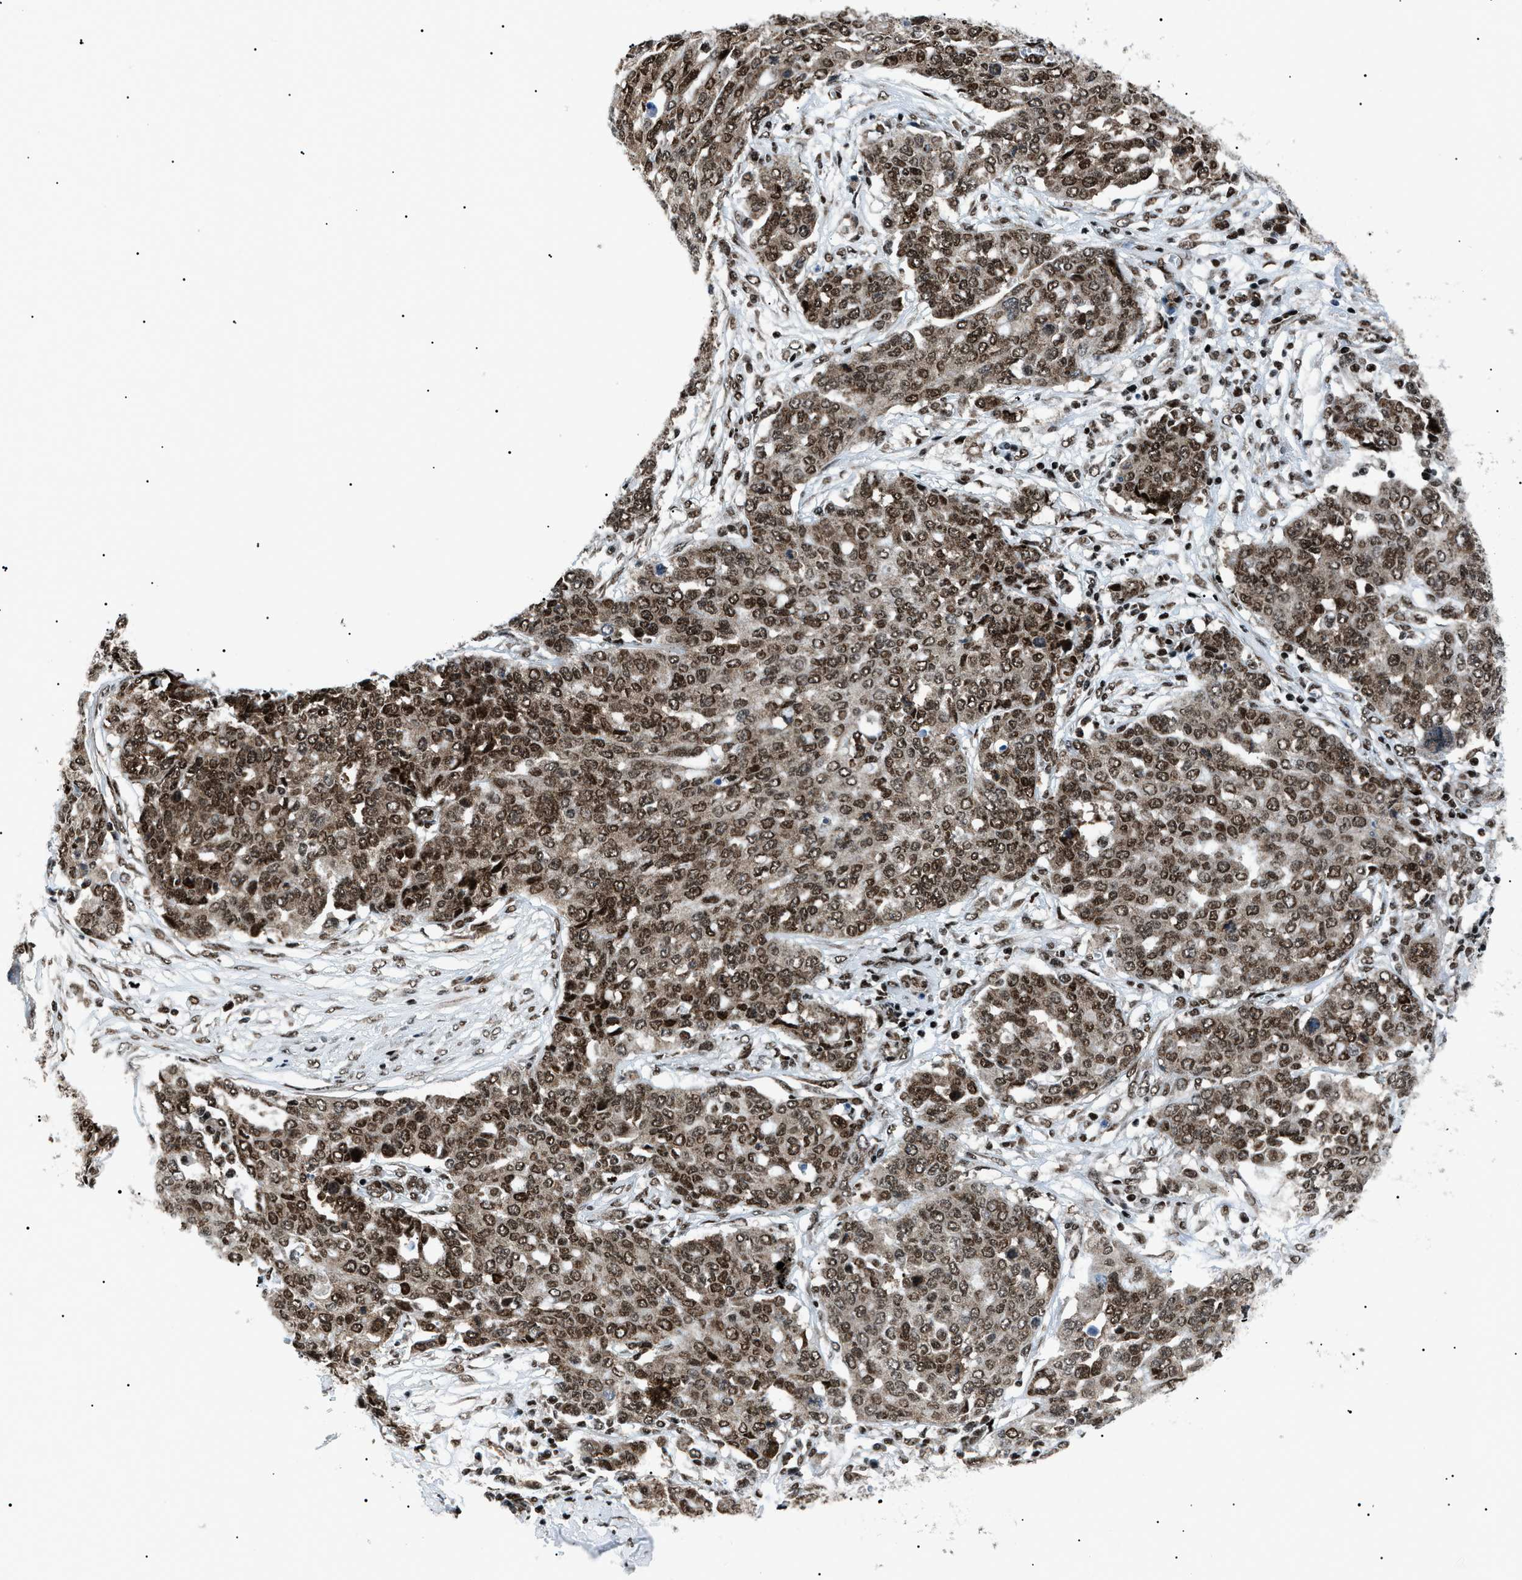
{"staining": {"intensity": "strong", "quantity": ">75%", "location": "nuclear"}, "tissue": "ovarian cancer", "cell_type": "Tumor cells", "image_type": "cancer", "snomed": [{"axis": "morphology", "description": "Cystadenocarcinoma, serous, NOS"}, {"axis": "topography", "description": "Soft tissue"}, {"axis": "topography", "description": "Ovary"}], "caption": "Immunohistochemistry of human ovarian serous cystadenocarcinoma shows high levels of strong nuclear staining in approximately >75% of tumor cells.", "gene": "HNRNPK", "patient": {"sex": "female", "age": 57}}